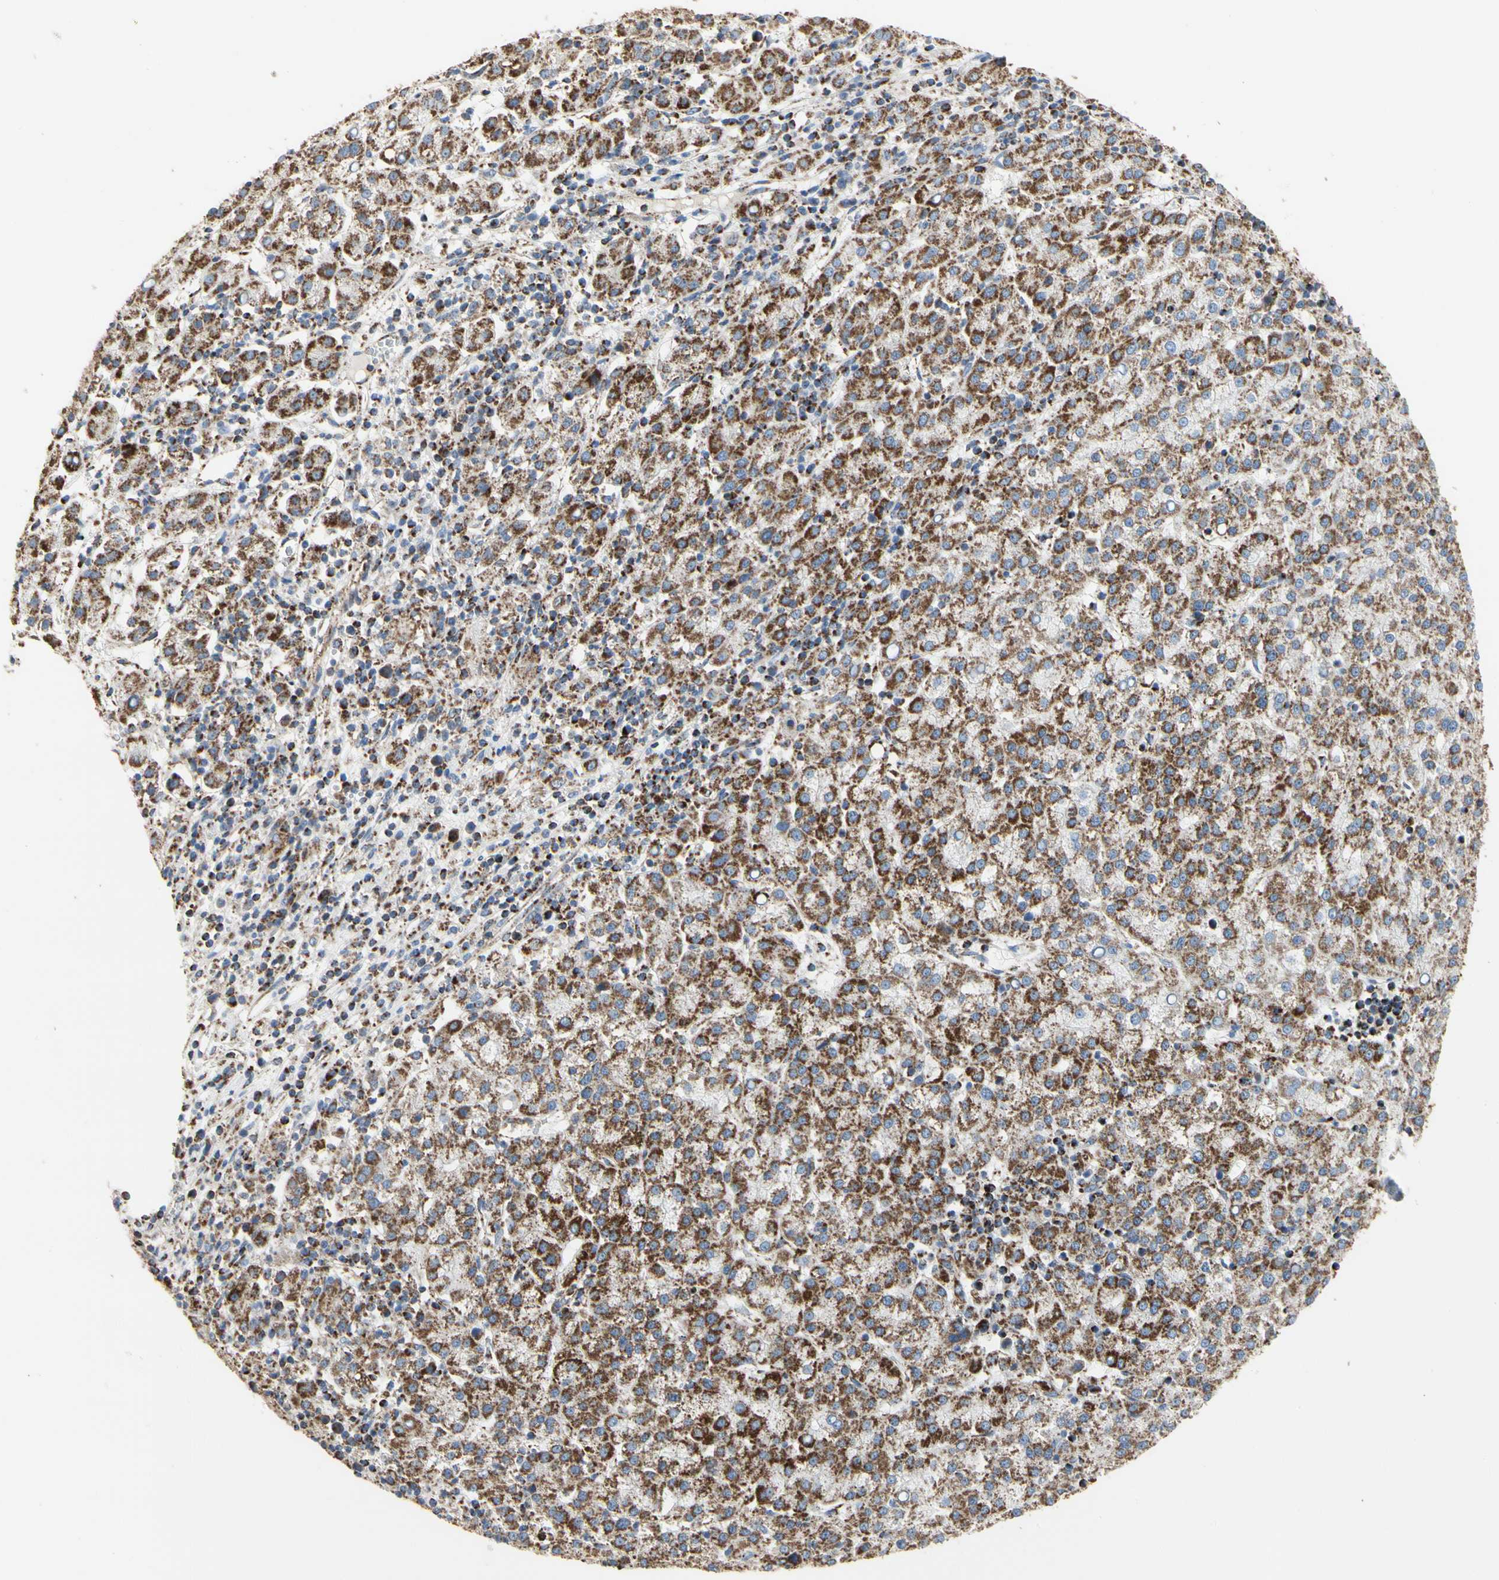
{"staining": {"intensity": "moderate", "quantity": ">75%", "location": "cytoplasmic/membranous"}, "tissue": "liver cancer", "cell_type": "Tumor cells", "image_type": "cancer", "snomed": [{"axis": "morphology", "description": "Carcinoma, Hepatocellular, NOS"}, {"axis": "topography", "description": "Liver"}], "caption": "The photomicrograph demonstrates immunohistochemical staining of liver hepatocellular carcinoma. There is moderate cytoplasmic/membranous staining is seen in approximately >75% of tumor cells.", "gene": "TUBA1A", "patient": {"sex": "female", "age": 58}}